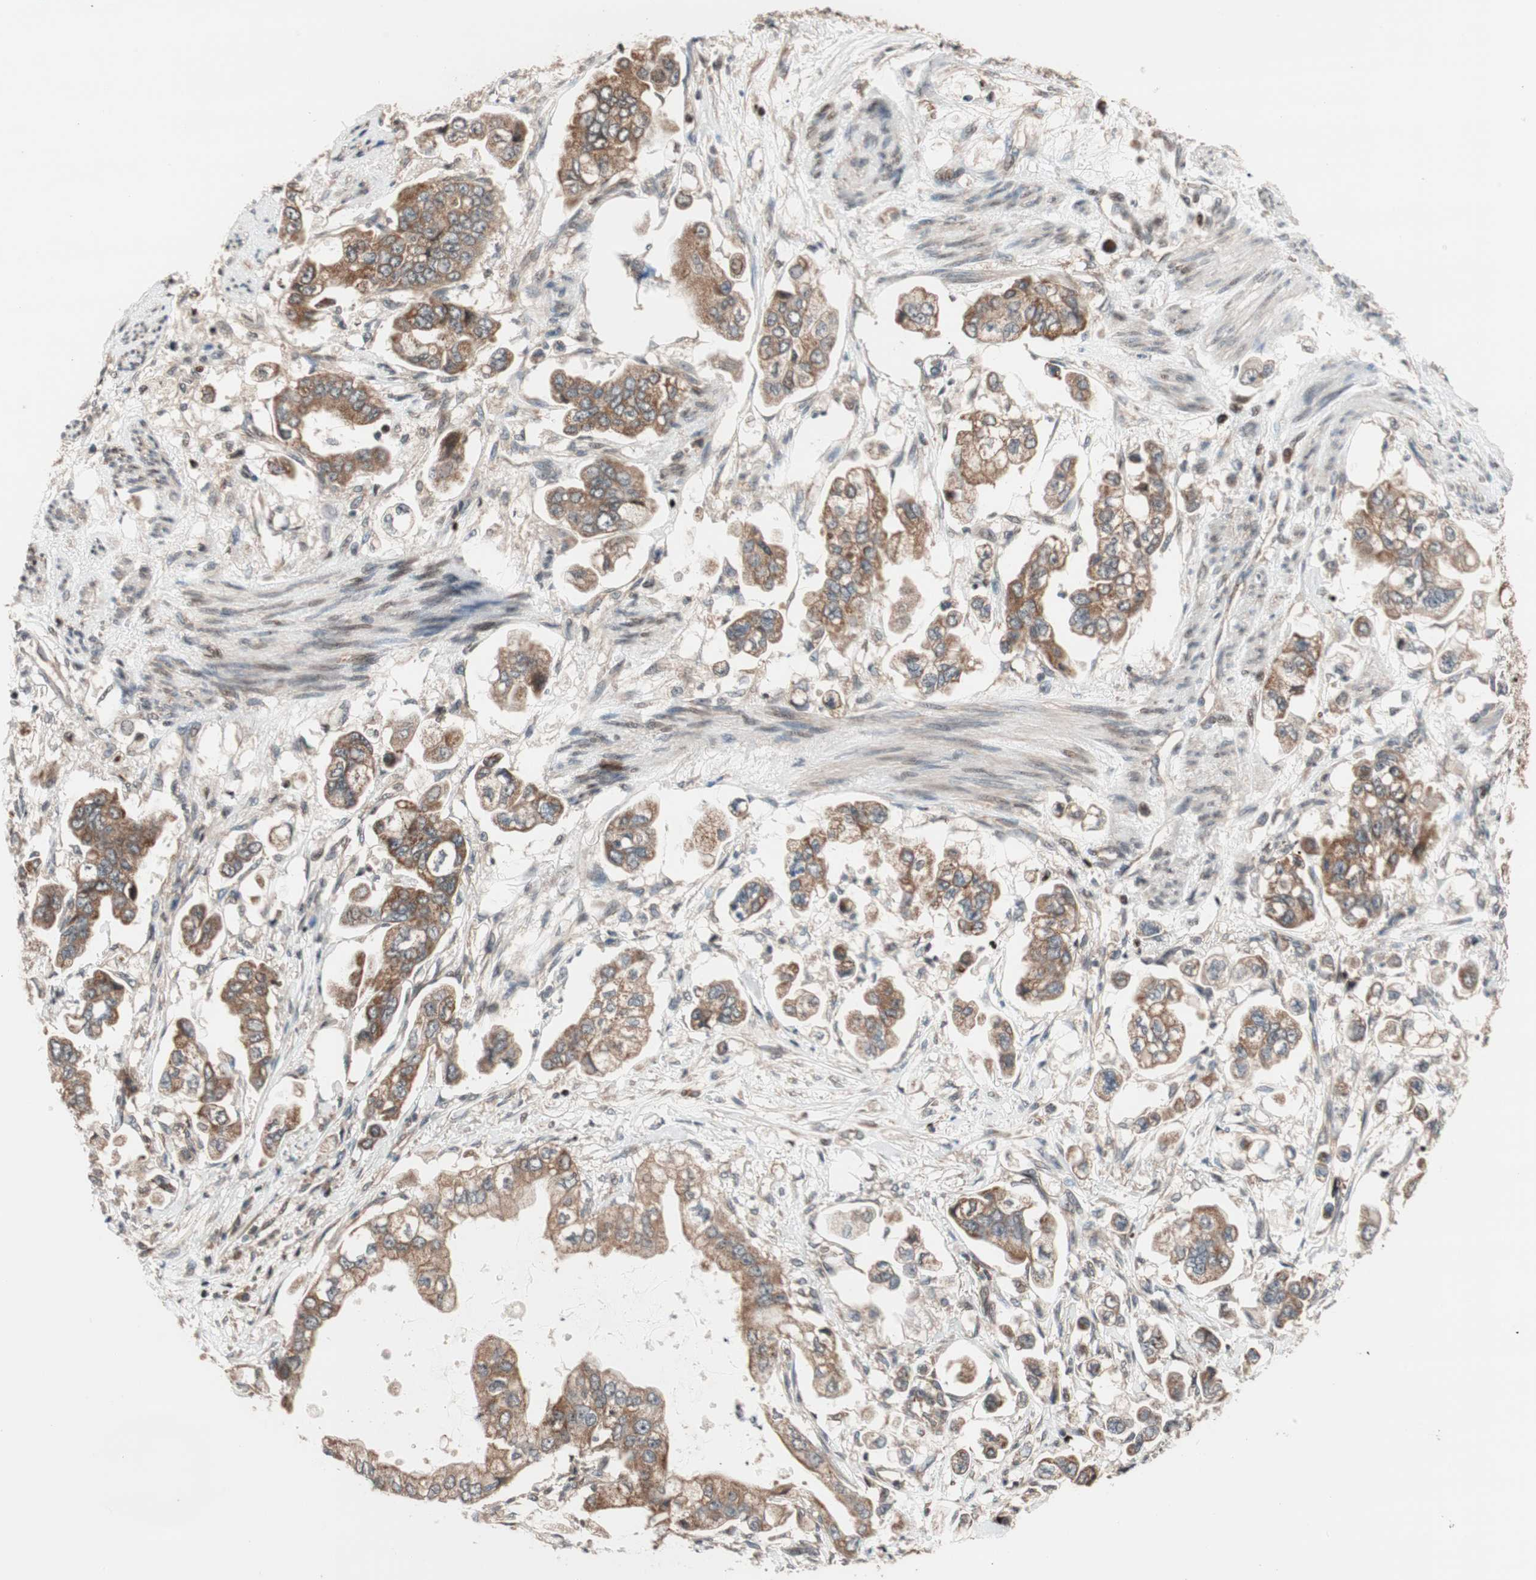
{"staining": {"intensity": "moderate", "quantity": ">75%", "location": "cytoplasmic/membranous"}, "tissue": "stomach cancer", "cell_type": "Tumor cells", "image_type": "cancer", "snomed": [{"axis": "morphology", "description": "Adenocarcinoma, NOS"}, {"axis": "topography", "description": "Stomach"}], "caption": "A brown stain shows moderate cytoplasmic/membranous staining of a protein in adenocarcinoma (stomach) tumor cells. The staining was performed using DAB to visualize the protein expression in brown, while the nuclei were stained in blue with hematoxylin (Magnification: 20x).", "gene": "HECW1", "patient": {"sex": "male", "age": 62}}